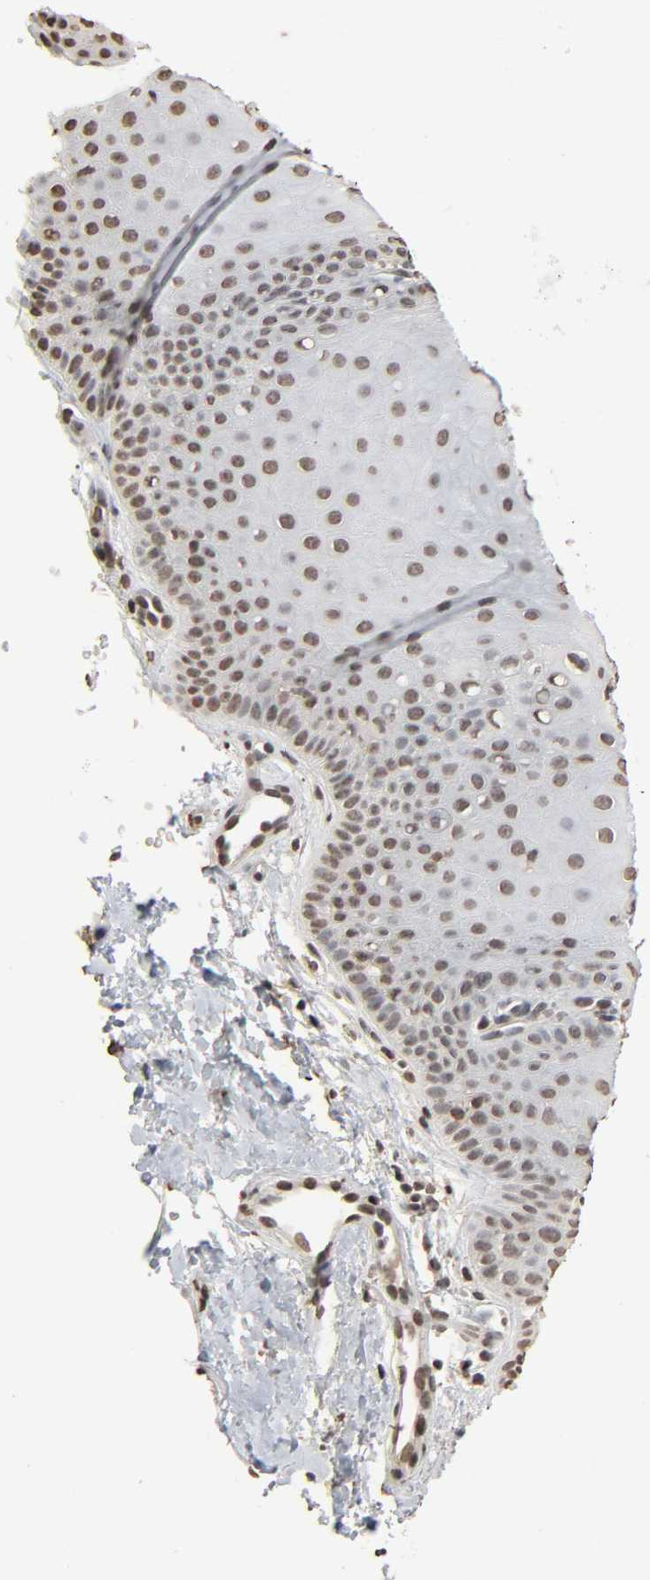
{"staining": {"intensity": "weak", "quantity": "25%-75%", "location": "nuclear"}, "tissue": "cervix", "cell_type": "Glandular cells", "image_type": "normal", "snomed": [{"axis": "morphology", "description": "Normal tissue, NOS"}, {"axis": "topography", "description": "Cervix"}], "caption": "Glandular cells exhibit low levels of weak nuclear positivity in approximately 25%-75% of cells in unremarkable cervix. (brown staining indicates protein expression, while blue staining denotes nuclei).", "gene": "STK4", "patient": {"sex": "female", "age": 55}}